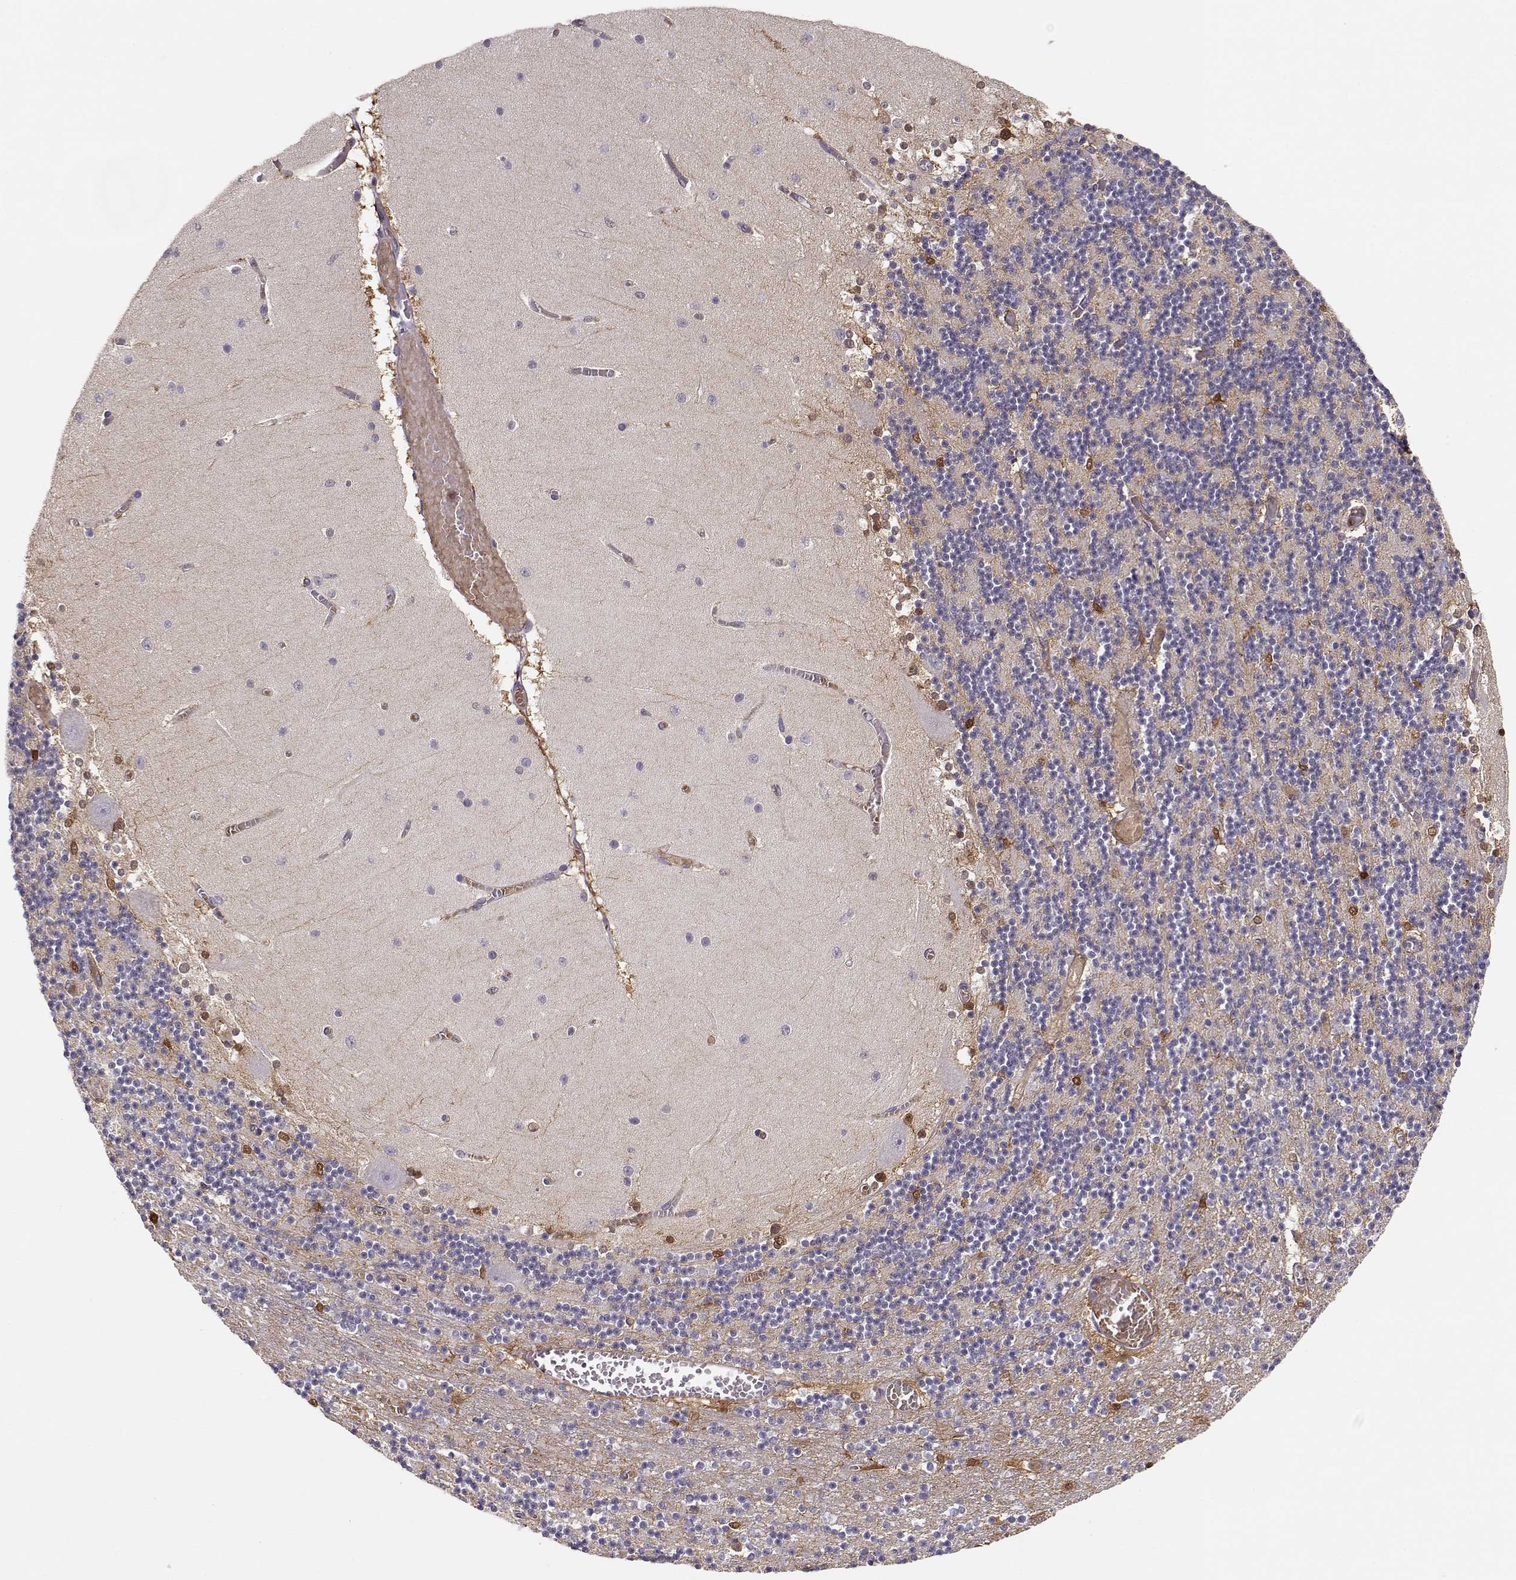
{"staining": {"intensity": "strong", "quantity": "<25%", "location": "cytoplasmic/membranous,nuclear"}, "tissue": "cerebellum", "cell_type": "Cells in granular layer", "image_type": "normal", "snomed": [{"axis": "morphology", "description": "Normal tissue, NOS"}, {"axis": "topography", "description": "Cerebellum"}], "caption": "Protein analysis of unremarkable cerebellum exhibits strong cytoplasmic/membranous,nuclear staining in approximately <25% of cells in granular layer. (IHC, brightfield microscopy, high magnification).", "gene": "PNP", "patient": {"sex": "female", "age": 28}}